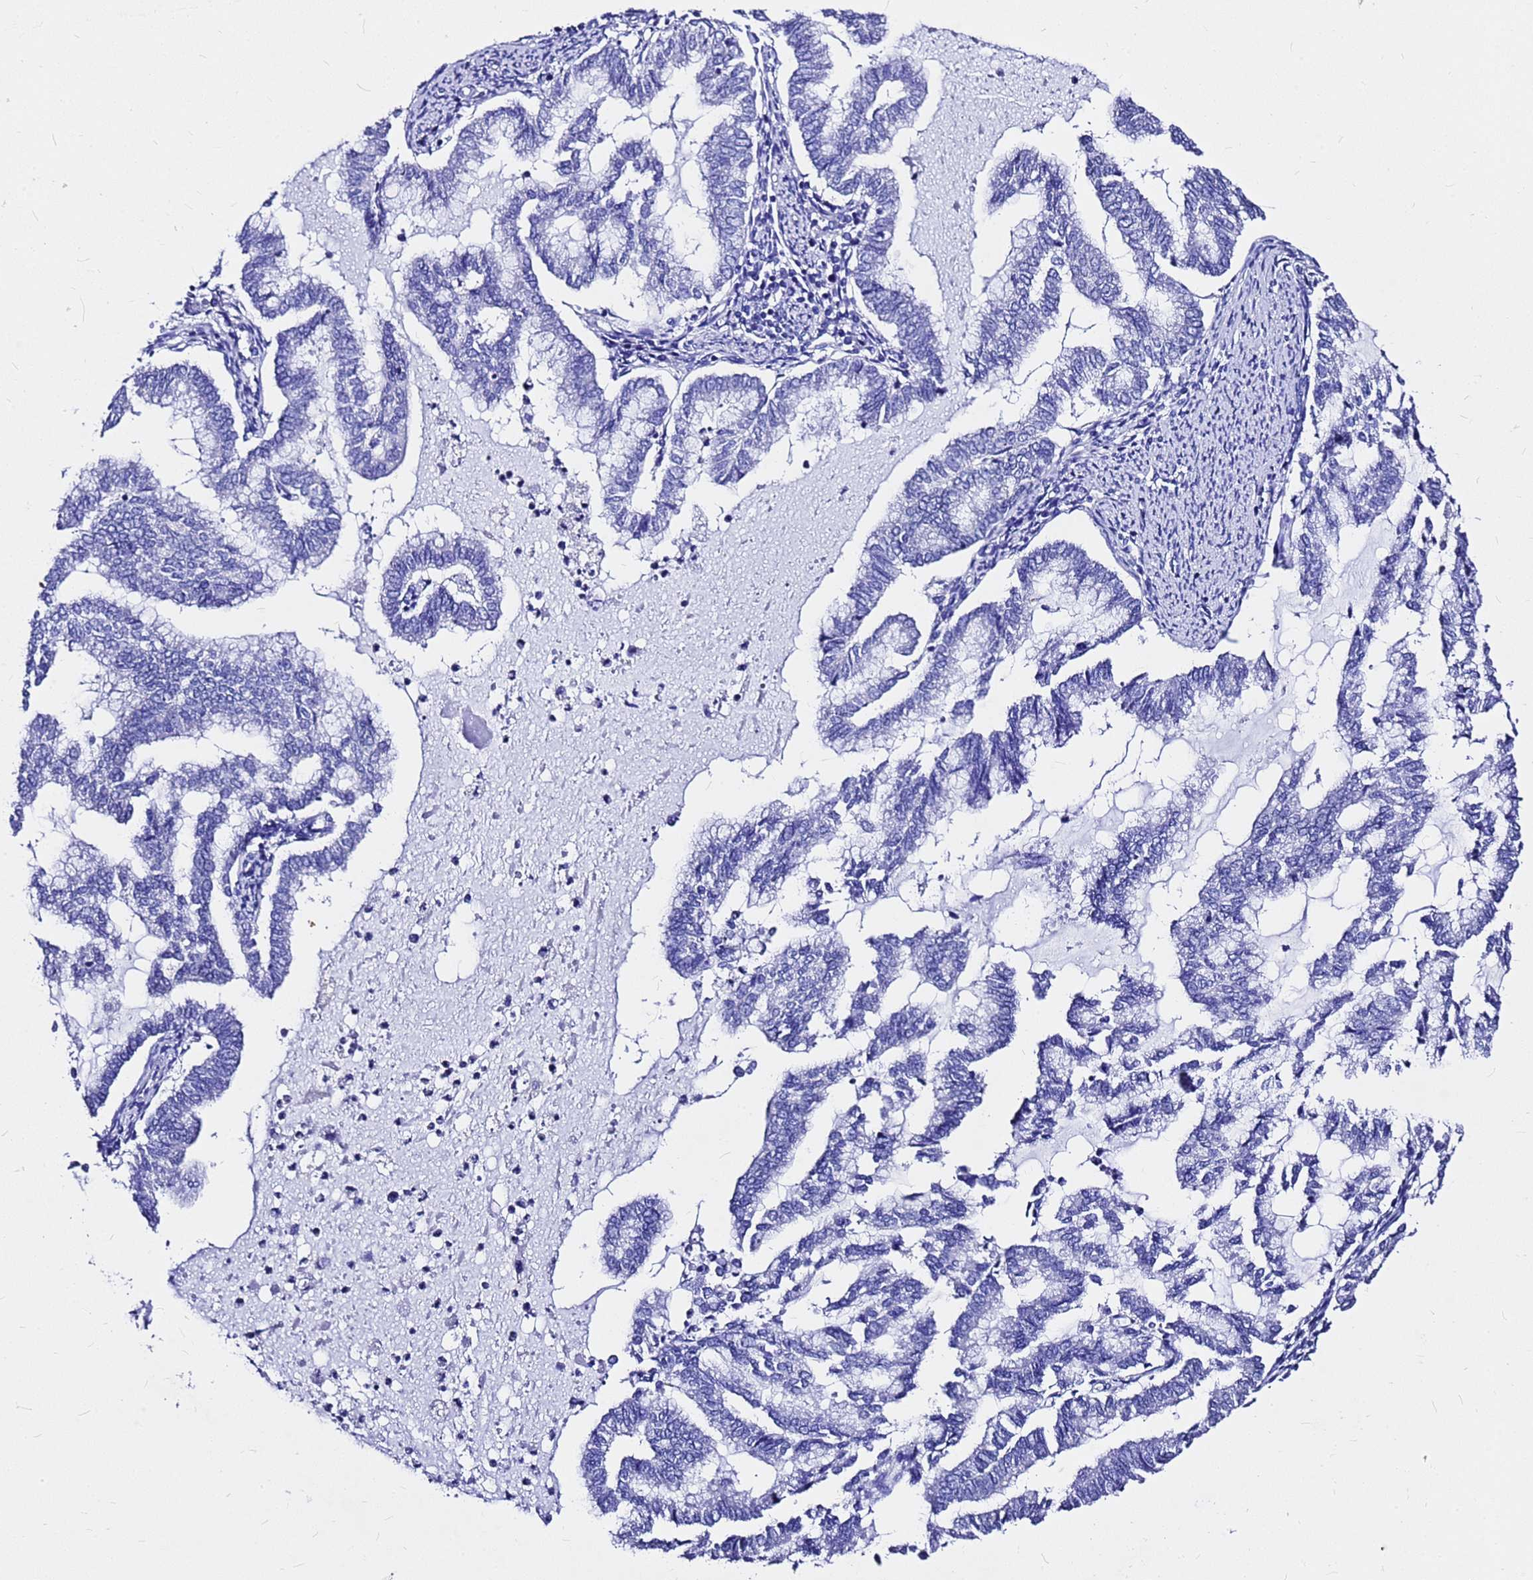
{"staining": {"intensity": "negative", "quantity": "none", "location": "none"}, "tissue": "endometrial cancer", "cell_type": "Tumor cells", "image_type": "cancer", "snomed": [{"axis": "morphology", "description": "Adenocarcinoma, NOS"}, {"axis": "topography", "description": "Endometrium"}], "caption": "Histopathology image shows no significant protein positivity in tumor cells of endometrial adenocarcinoma.", "gene": "HERC4", "patient": {"sex": "female", "age": 79}}